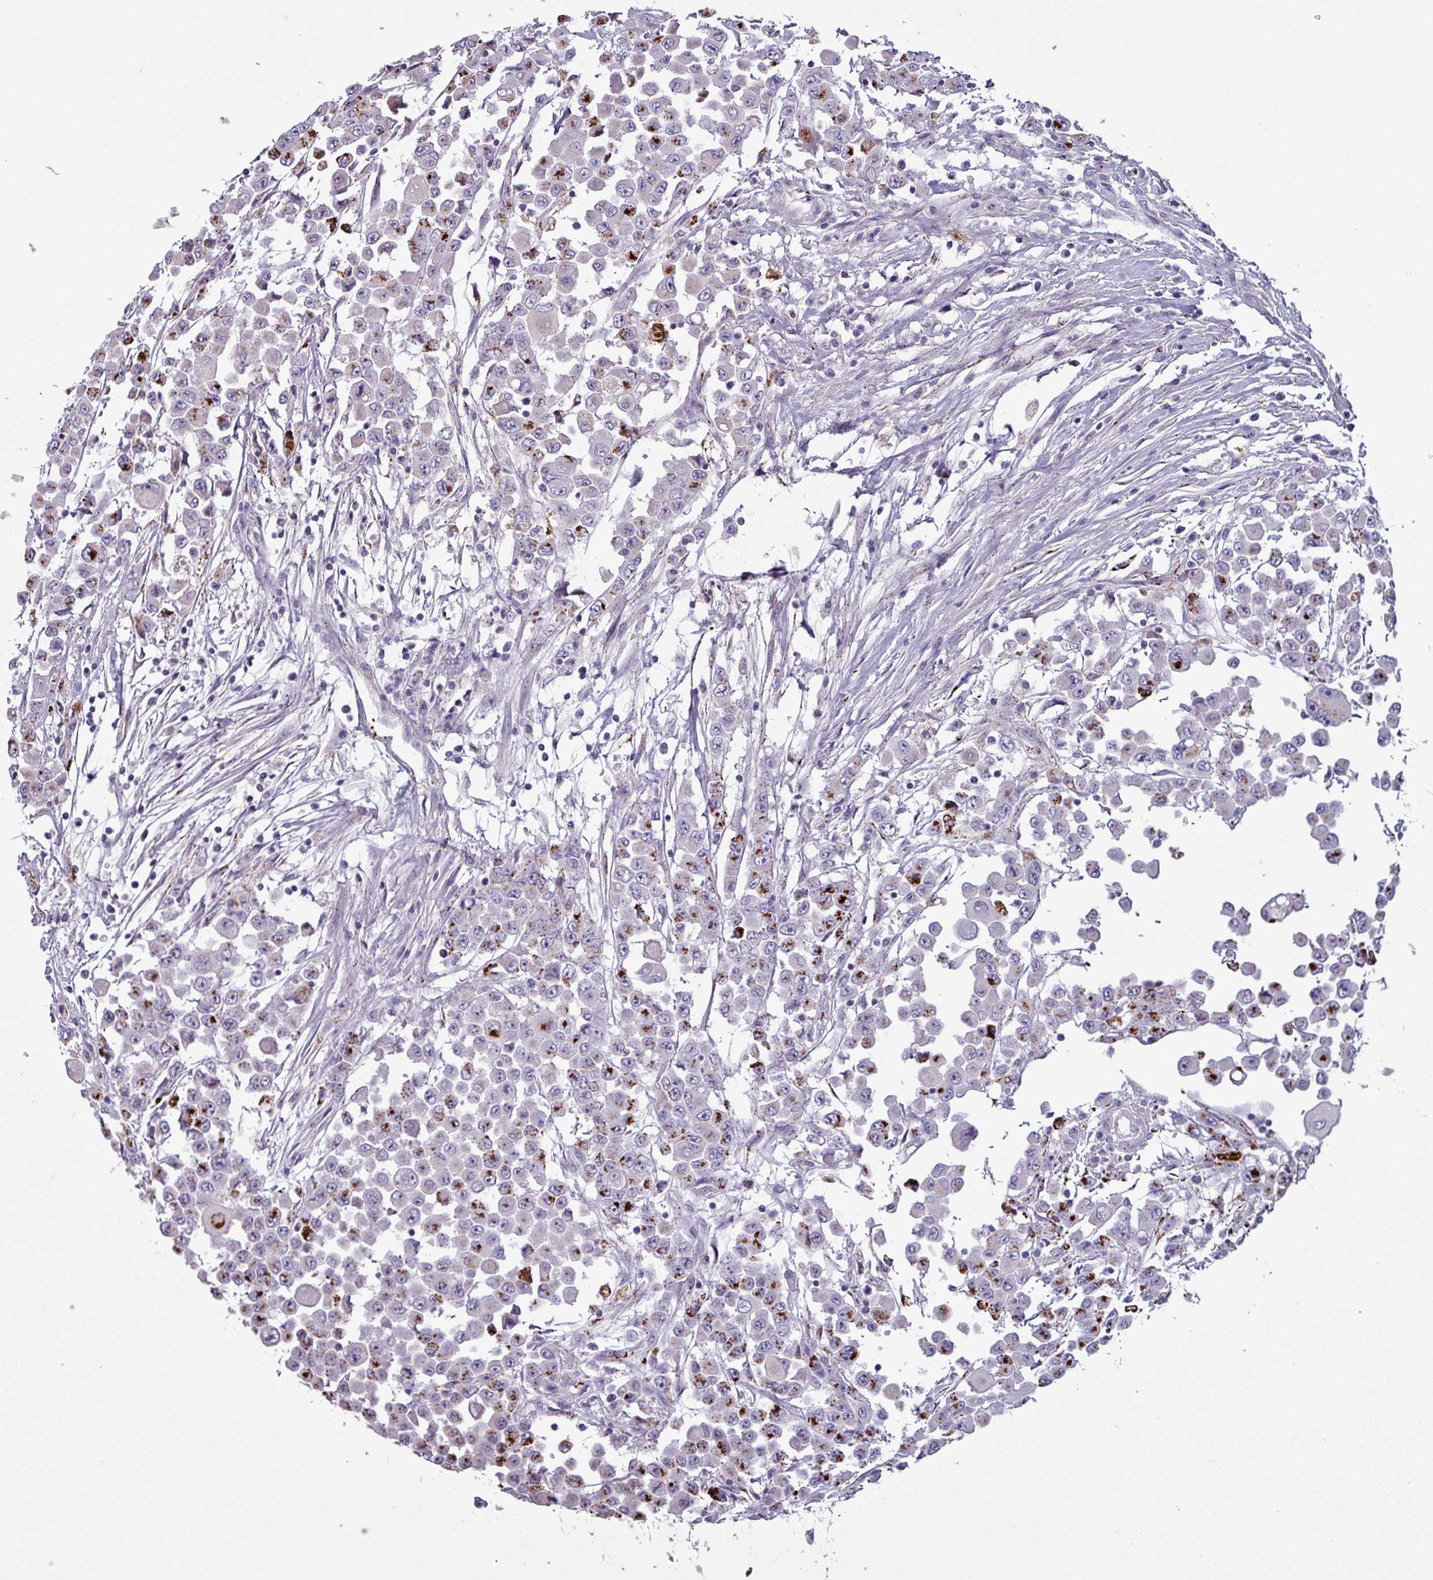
{"staining": {"intensity": "strong", "quantity": "25%-75%", "location": "cytoplasmic/membranous"}, "tissue": "colorectal cancer", "cell_type": "Tumor cells", "image_type": "cancer", "snomed": [{"axis": "morphology", "description": "Adenocarcinoma, NOS"}, {"axis": "topography", "description": "Colon"}], "caption": "A high amount of strong cytoplasmic/membranous positivity is present in about 25%-75% of tumor cells in colorectal cancer (adenocarcinoma) tissue. The staining is performed using DAB brown chromogen to label protein expression. The nuclei are counter-stained blue using hematoxylin.", "gene": "PLIN2", "patient": {"sex": "male", "age": 51}}